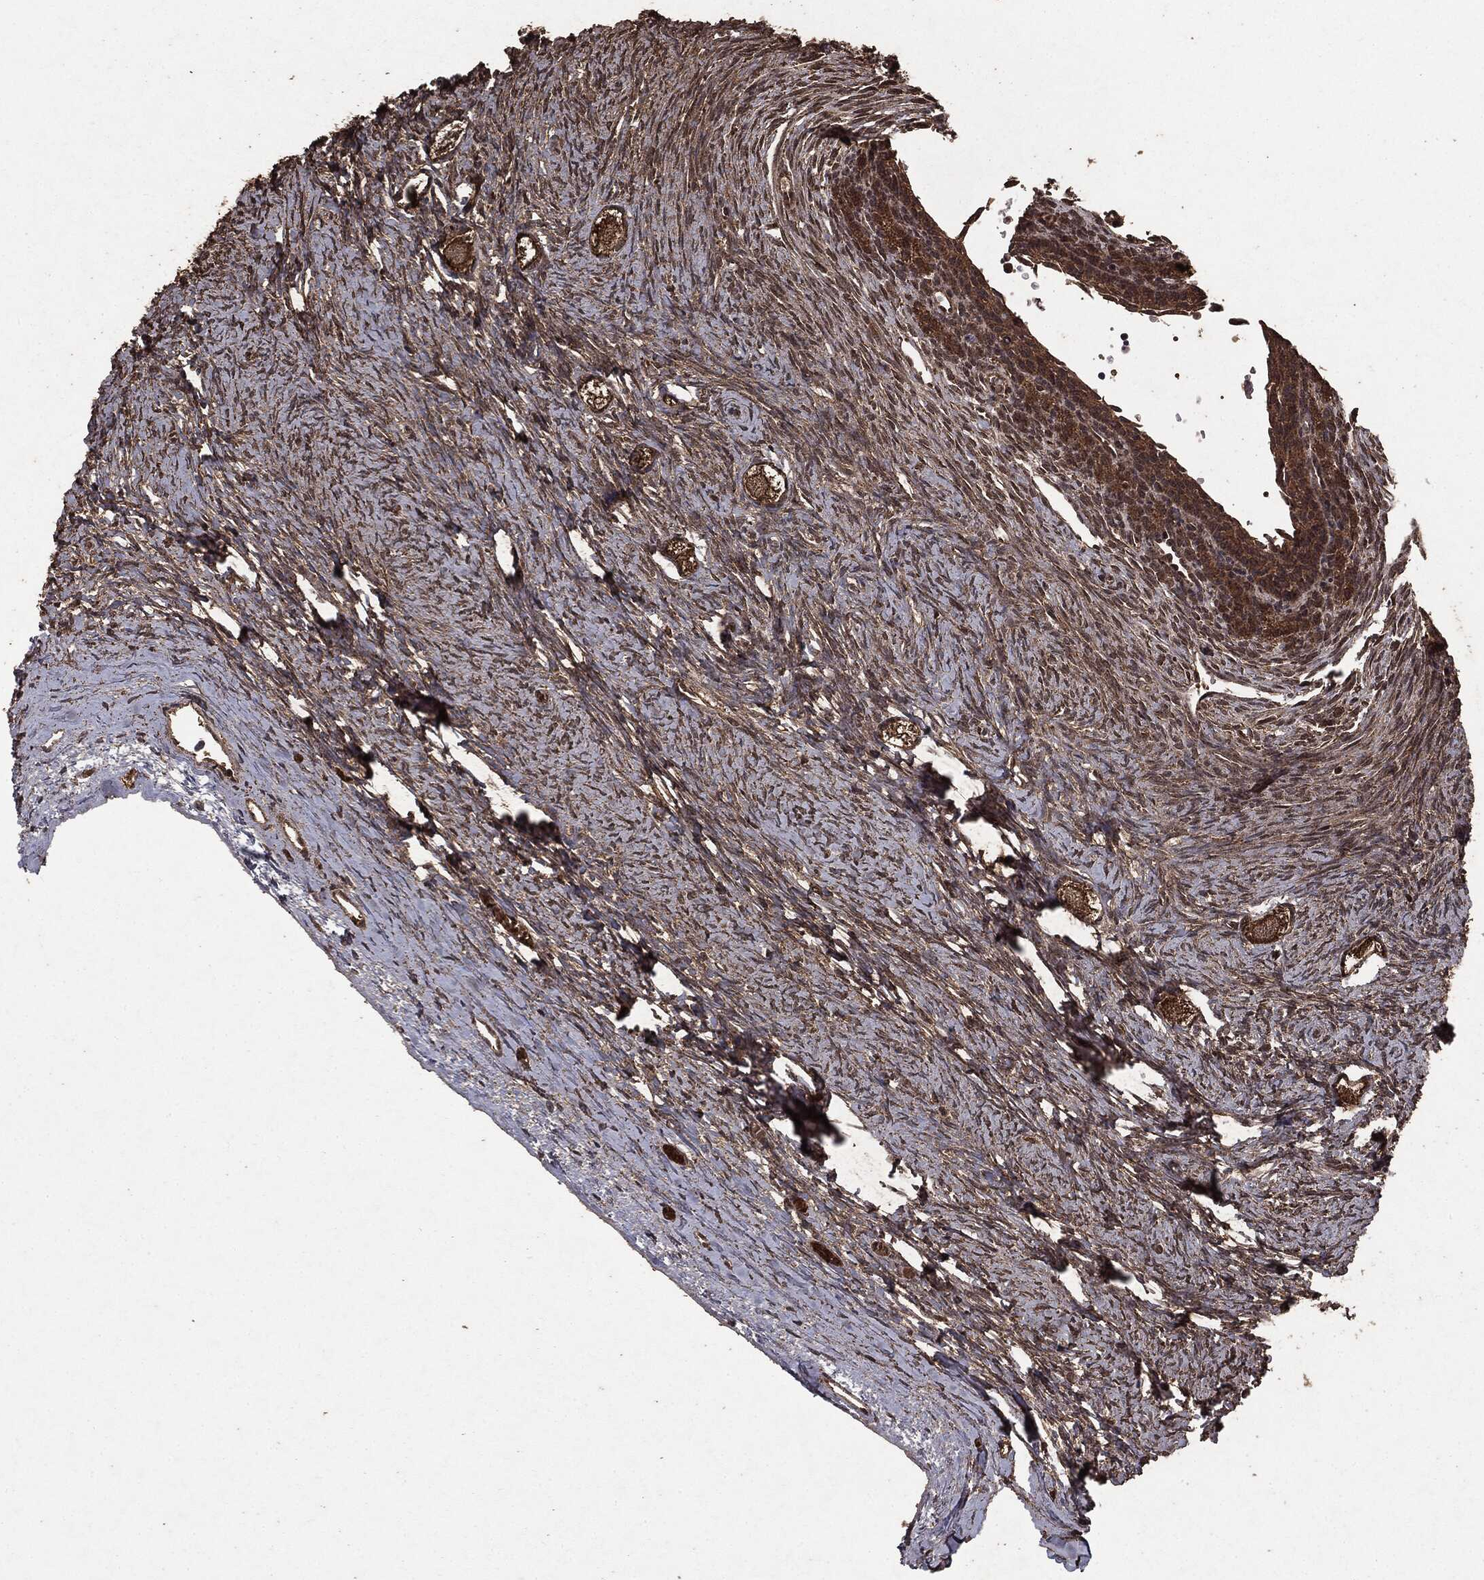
{"staining": {"intensity": "strong", "quantity": ">75%", "location": "cytoplasmic/membranous"}, "tissue": "ovary", "cell_type": "Follicle cells", "image_type": "normal", "snomed": [{"axis": "morphology", "description": "Normal tissue, NOS"}, {"axis": "topography", "description": "Ovary"}], "caption": "A brown stain shows strong cytoplasmic/membranous expression of a protein in follicle cells of normal human ovary. The staining was performed using DAB (3,3'-diaminobenzidine), with brown indicating positive protein expression. Nuclei are stained blue with hematoxylin.", "gene": "NME1", "patient": {"sex": "female", "age": 27}}